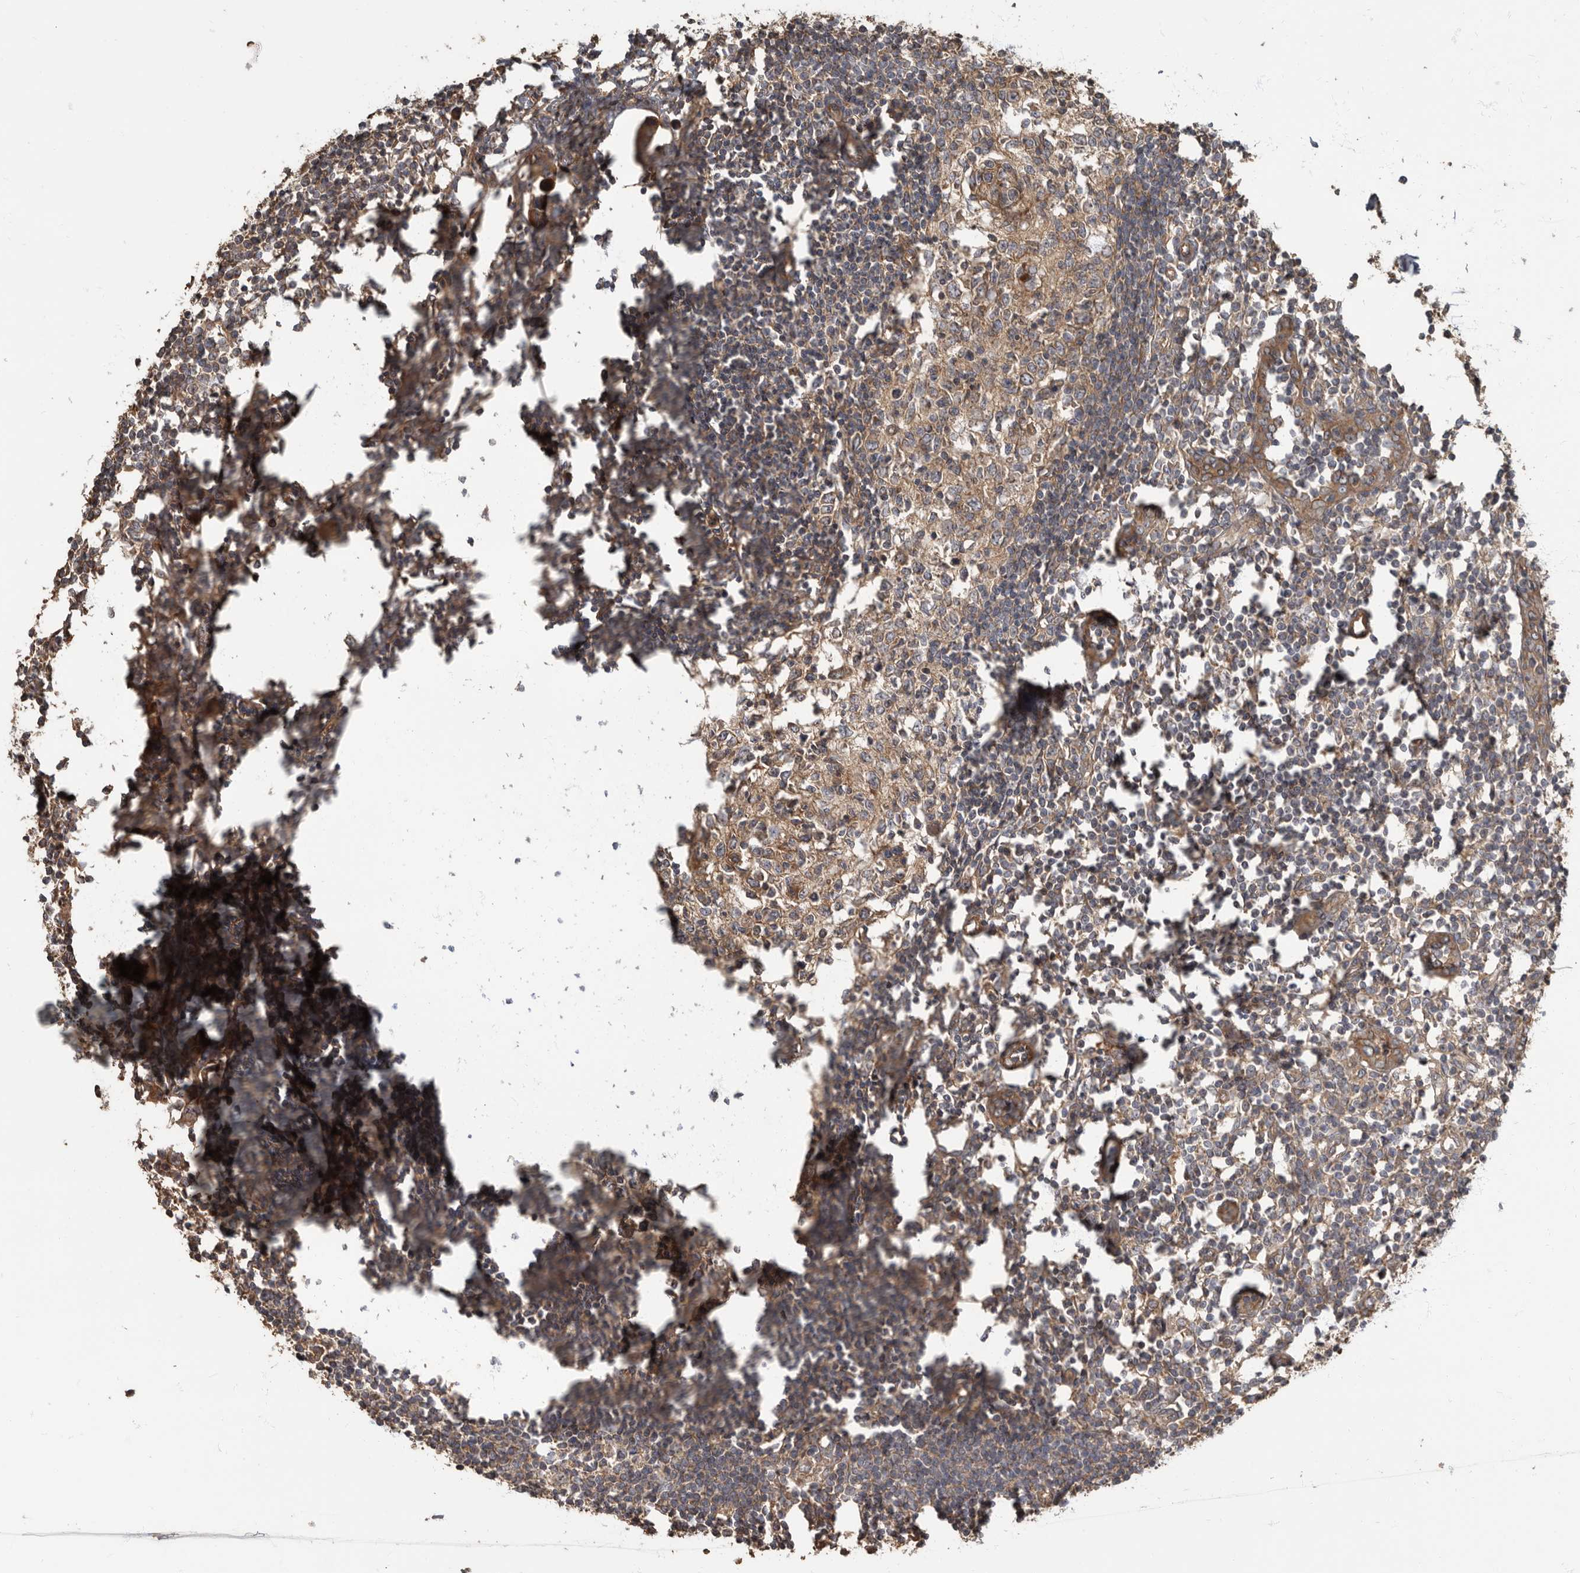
{"staining": {"intensity": "moderate", "quantity": ">75%", "location": "cytoplasmic/membranous"}, "tissue": "lymph node", "cell_type": "Germinal center cells", "image_type": "normal", "snomed": [{"axis": "morphology", "description": "Normal tissue, NOS"}, {"axis": "morphology", "description": "Malignant melanoma, Metastatic site"}, {"axis": "topography", "description": "Lymph node"}], "caption": "The micrograph demonstrates staining of normal lymph node, revealing moderate cytoplasmic/membranous protein expression (brown color) within germinal center cells.", "gene": "DAAM1", "patient": {"sex": "male", "age": 41}}